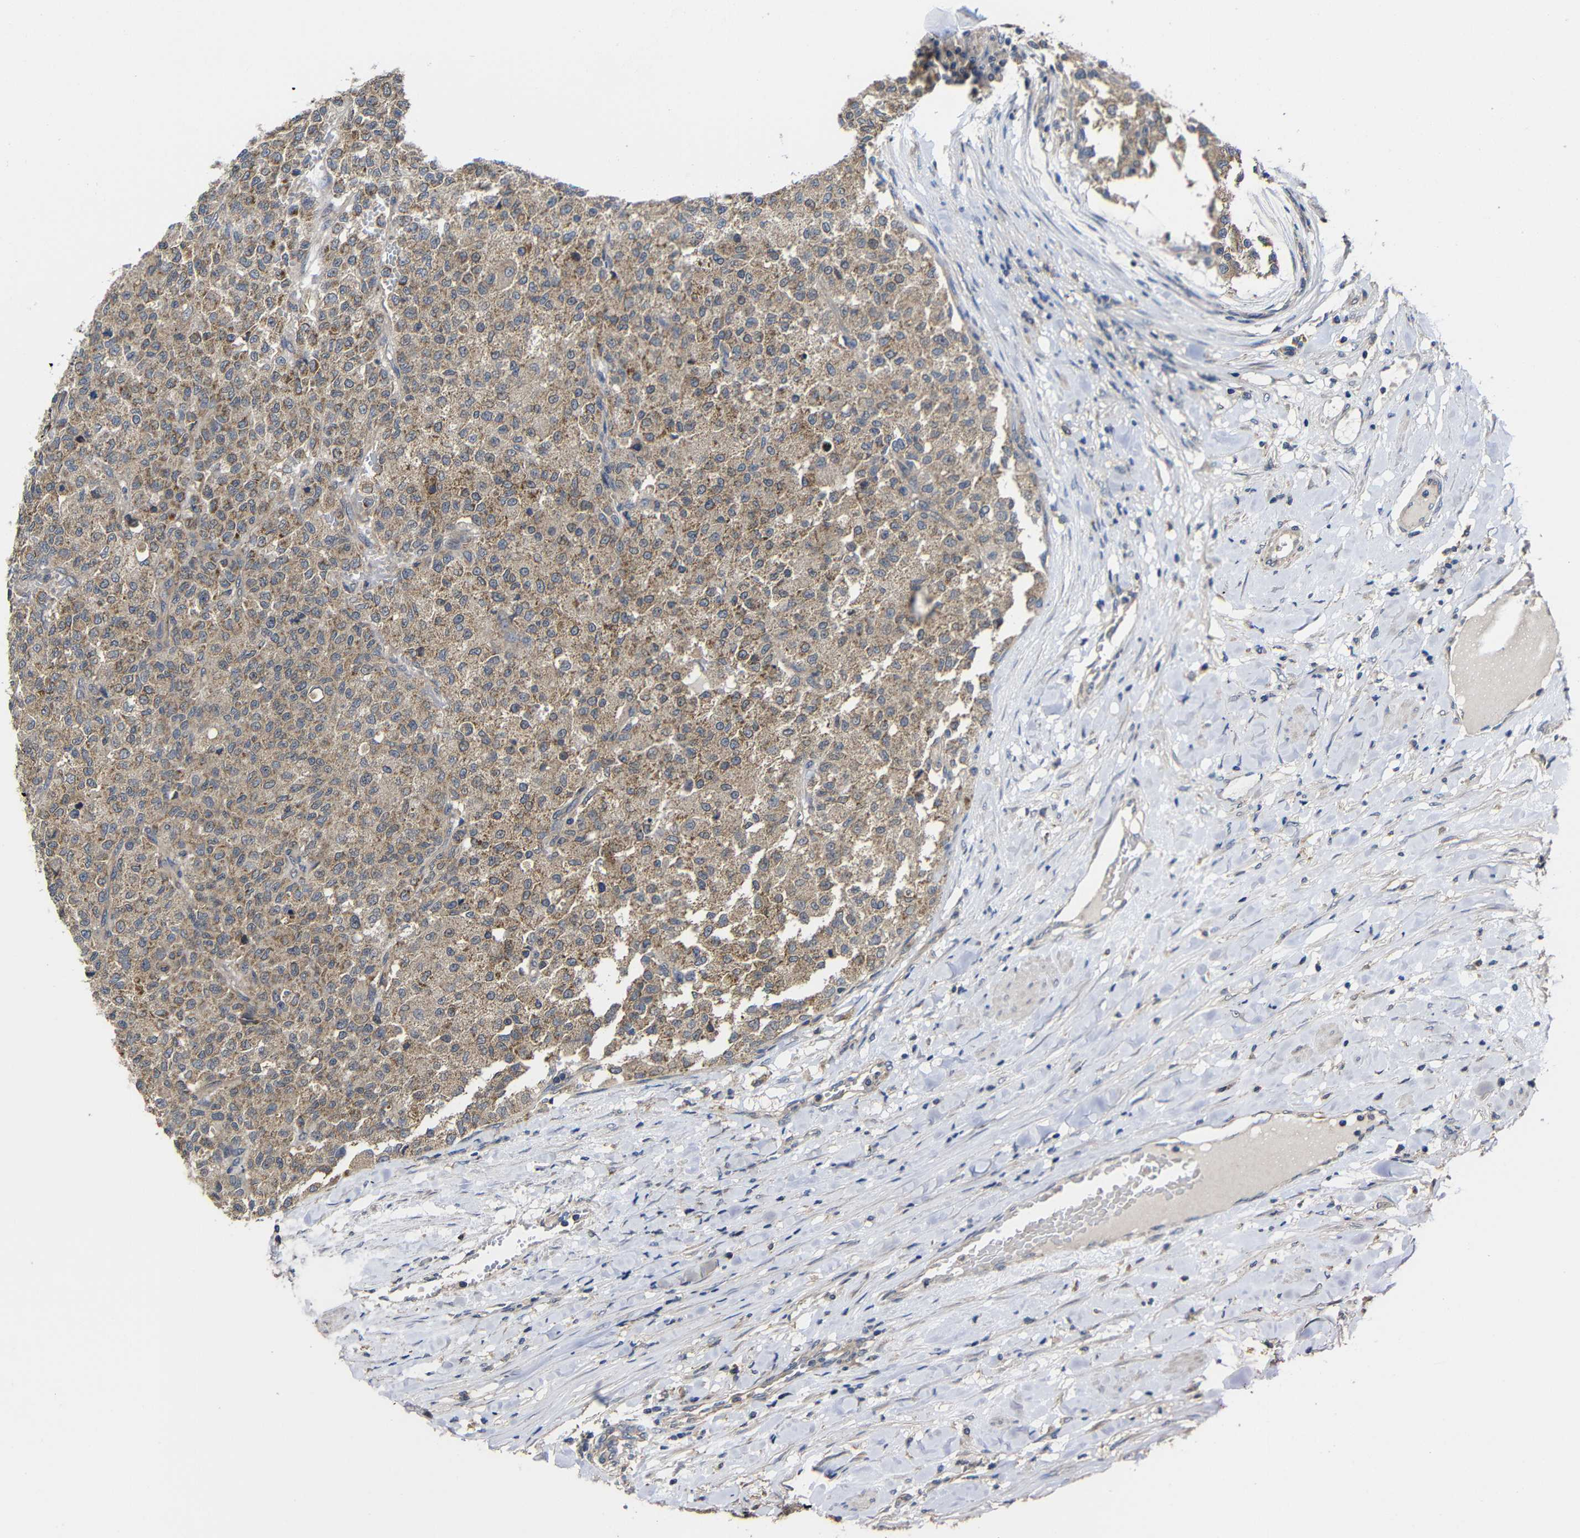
{"staining": {"intensity": "moderate", "quantity": ">75%", "location": "cytoplasmic/membranous"}, "tissue": "testis cancer", "cell_type": "Tumor cells", "image_type": "cancer", "snomed": [{"axis": "morphology", "description": "Seminoma, NOS"}, {"axis": "topography", "description": "Testis"}], "caption": "IHC micrograph of neoplastic tissue: human testis cancer stained using immunohistochemistry shows medium levels of moderate protein expression localized specifically in the cytoplasmic/membranous of tumor cells, appearing as a cytoplasmic/membranous brown color.", "gene": "LPAR5", "patient": {"sex": "male", "age": 59}}